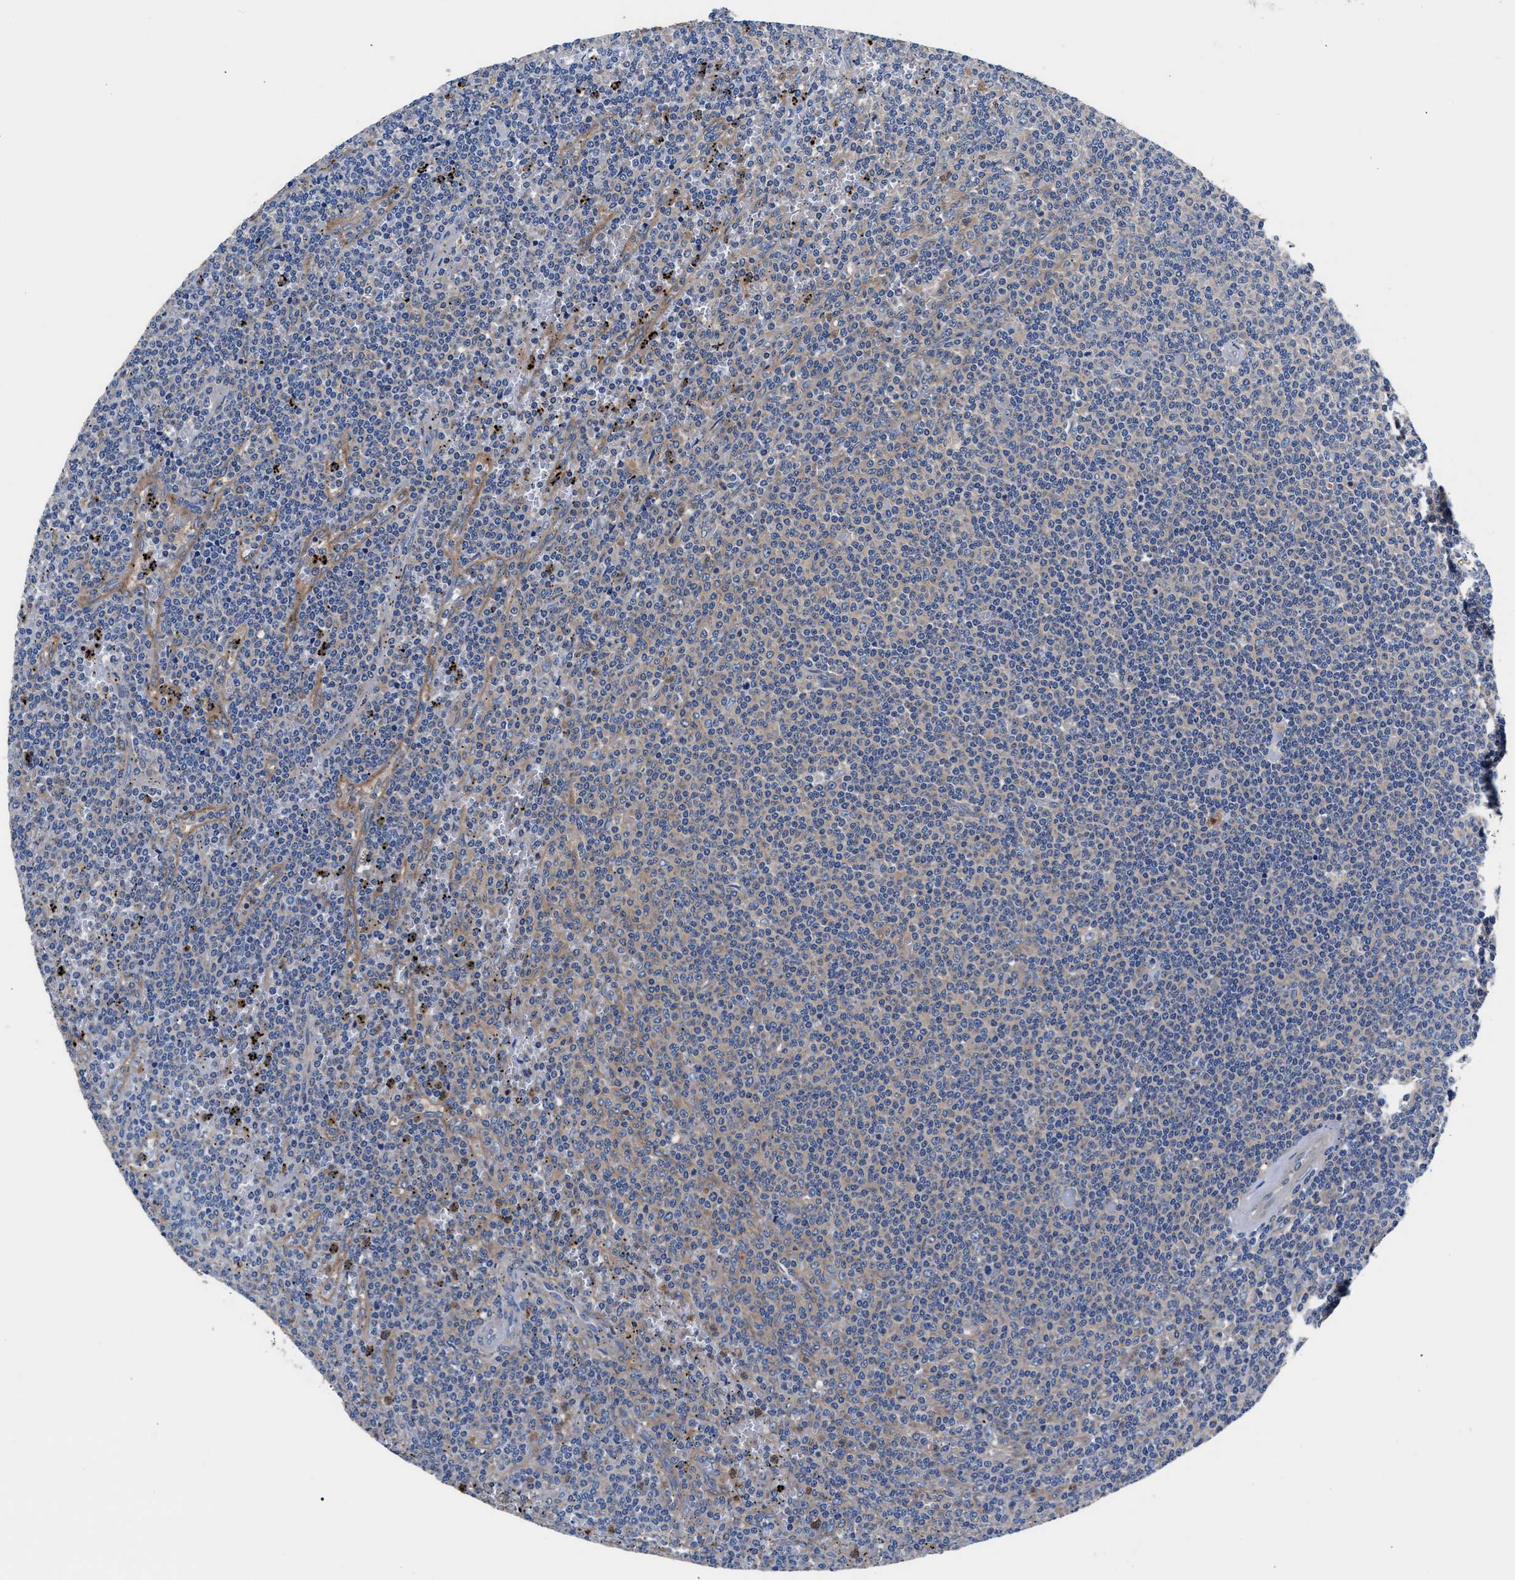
{"staining": {"intensity": "weak", "quantity": "<25%", "location": "cytoplasmic/membranous"}, "tissue": "lymphoma", "cell_type": "Tumor cells", "image_type": "cancer", "snomed": [{"axis": "morphology", "description": "Malignant lymphoma, non-Hodgkin's type, Low grade"}, {"axis": "topography", "description": "Spleen"}], "caption": "Human lymphoma stained for a protein using immunohistochemistry (IHC) demonstrates no positivity in tumor cells.", "gene": "SH3GL1", "patient": {"sex": "female", "age": 50}}